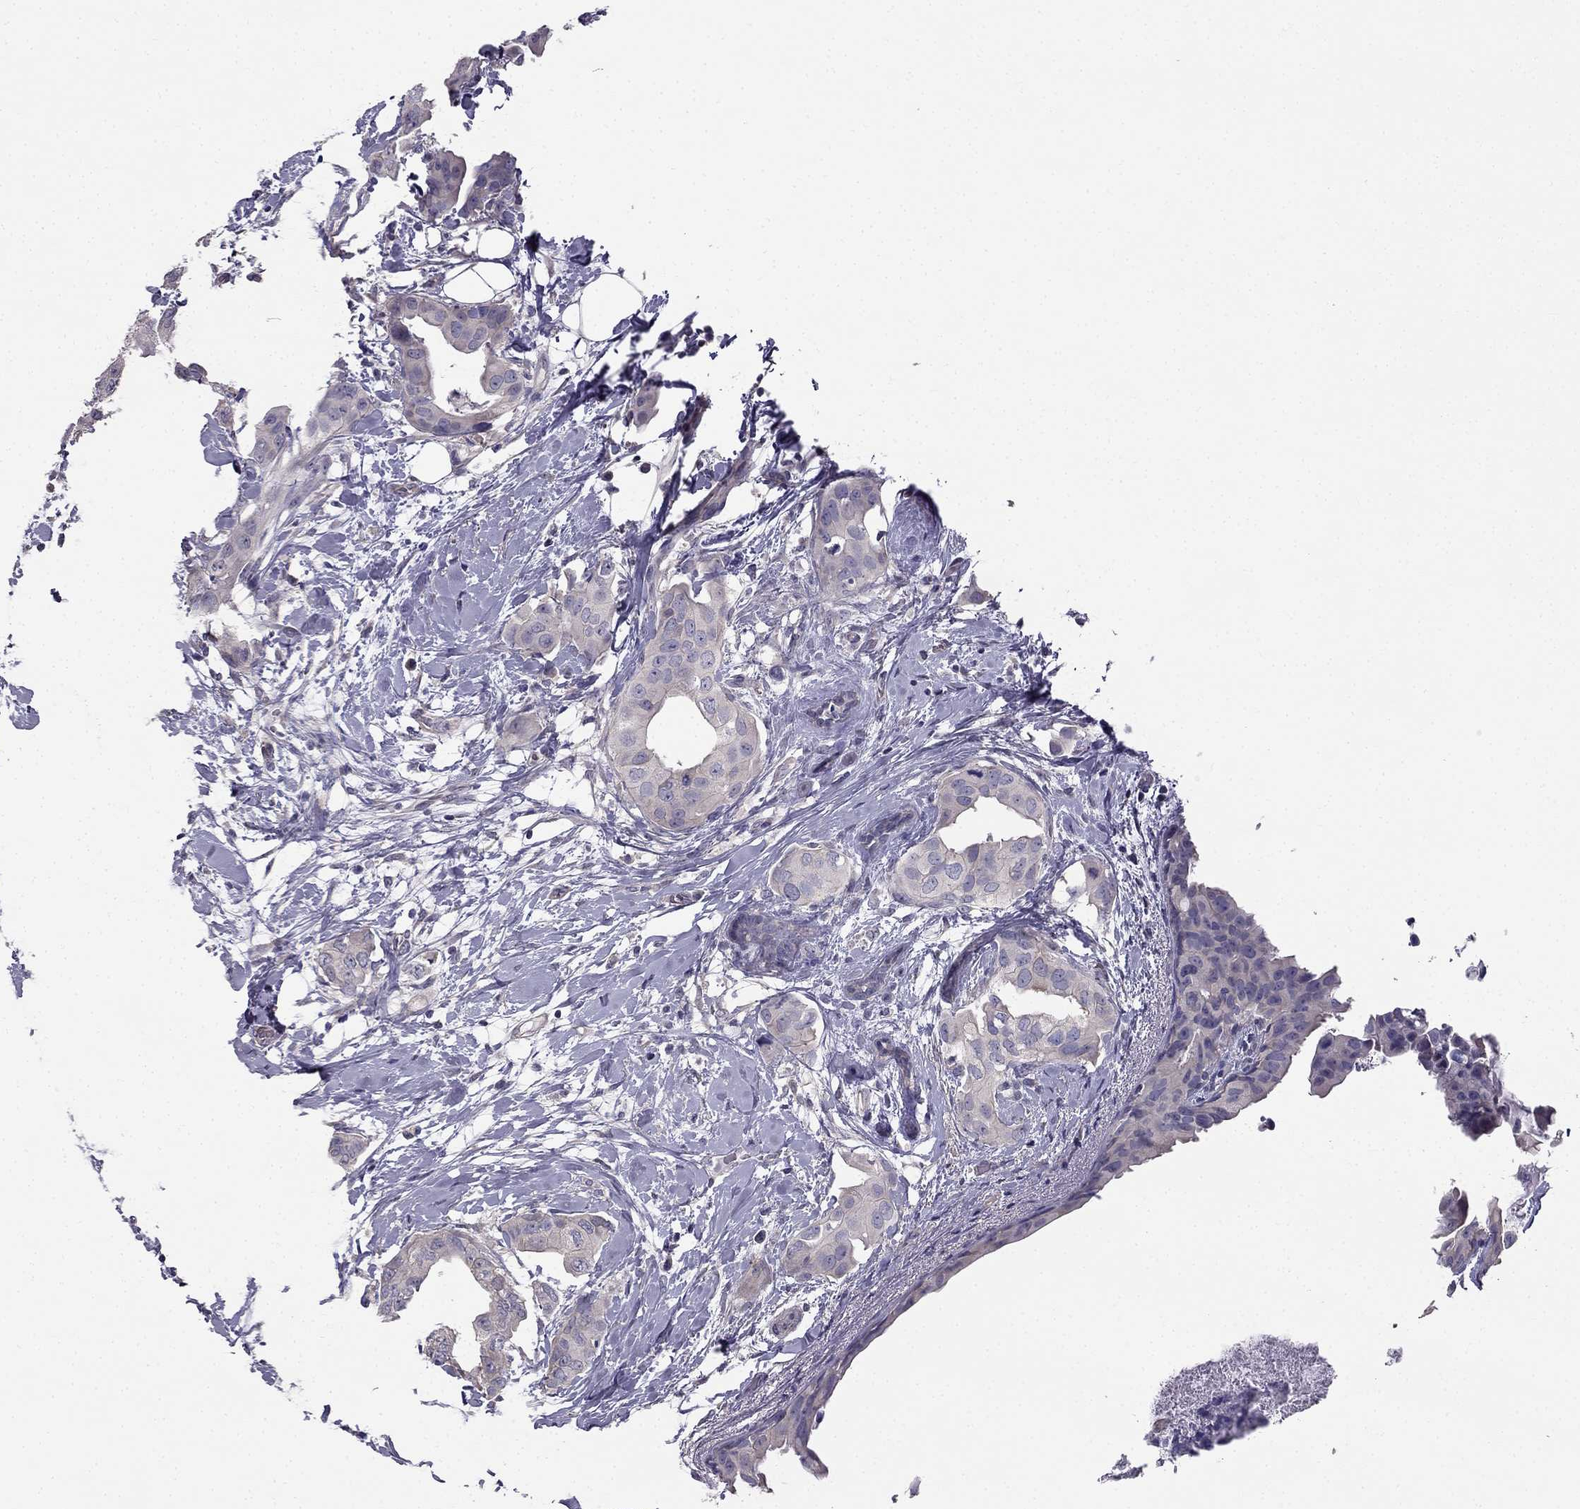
{"staining": {"intensity": "negative", "quantity": "none", "location": "none"}, "tissue": "breast cancer", "cell_type": "Tumor cells", "image_type": "cancer", "snomed": [{"axis": "morphology", "description": "Normal tissue, NOS"}, {"axis": "morphology", "description": "Duct carcinoma"}, {"axis": "topography", "description": "Breast"}], "caption": "IHC micrograph of neoplastic tissue: invasive ductal carcinoma (breast) stained with DAB shows no significant protein staining in tumor cells.", "gene": "HSFX1", "patient": {"sex": "female", "age": 40}}